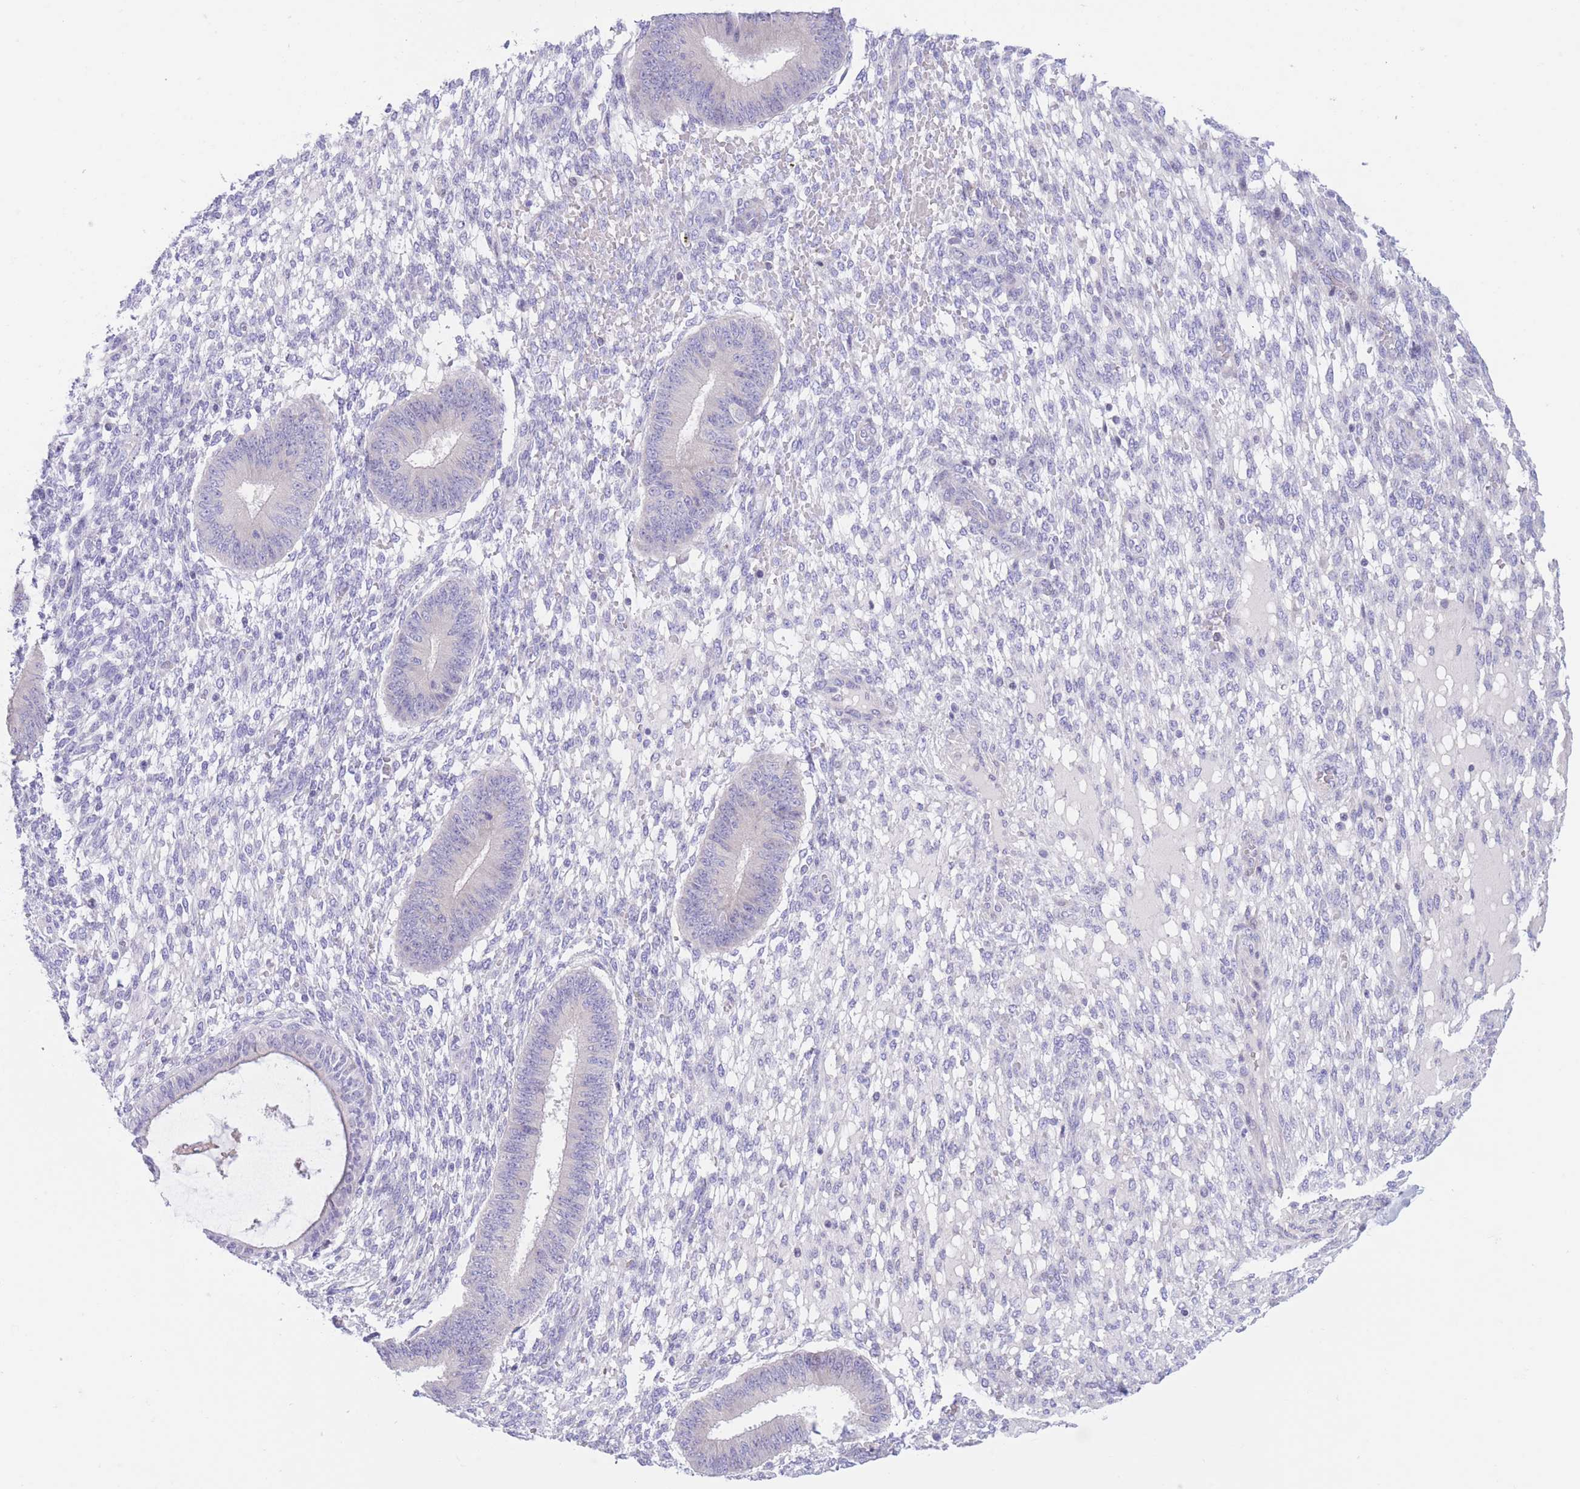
{"staining": {"intensity": "negative", "quantity": "none", "location": "none"}, "tissue": "endometrium", "cell_type": "Cells in endometrial stroma", "image_type": "normal", "snomed": [{"axis": "morphology", "description": "Normal tissue, NOS"}, {"axis": "topography", "description": "Endometrium"}], "caption": "Immunohistochemistry image of benign endometrium: human endometrium stained with DAB (3,3'-diaminobenzidine) shows no significant protein positivity in cells in endometrial stroma.", "gene": "RPL39L", "patient": {"sex": "female", "age": 49}}